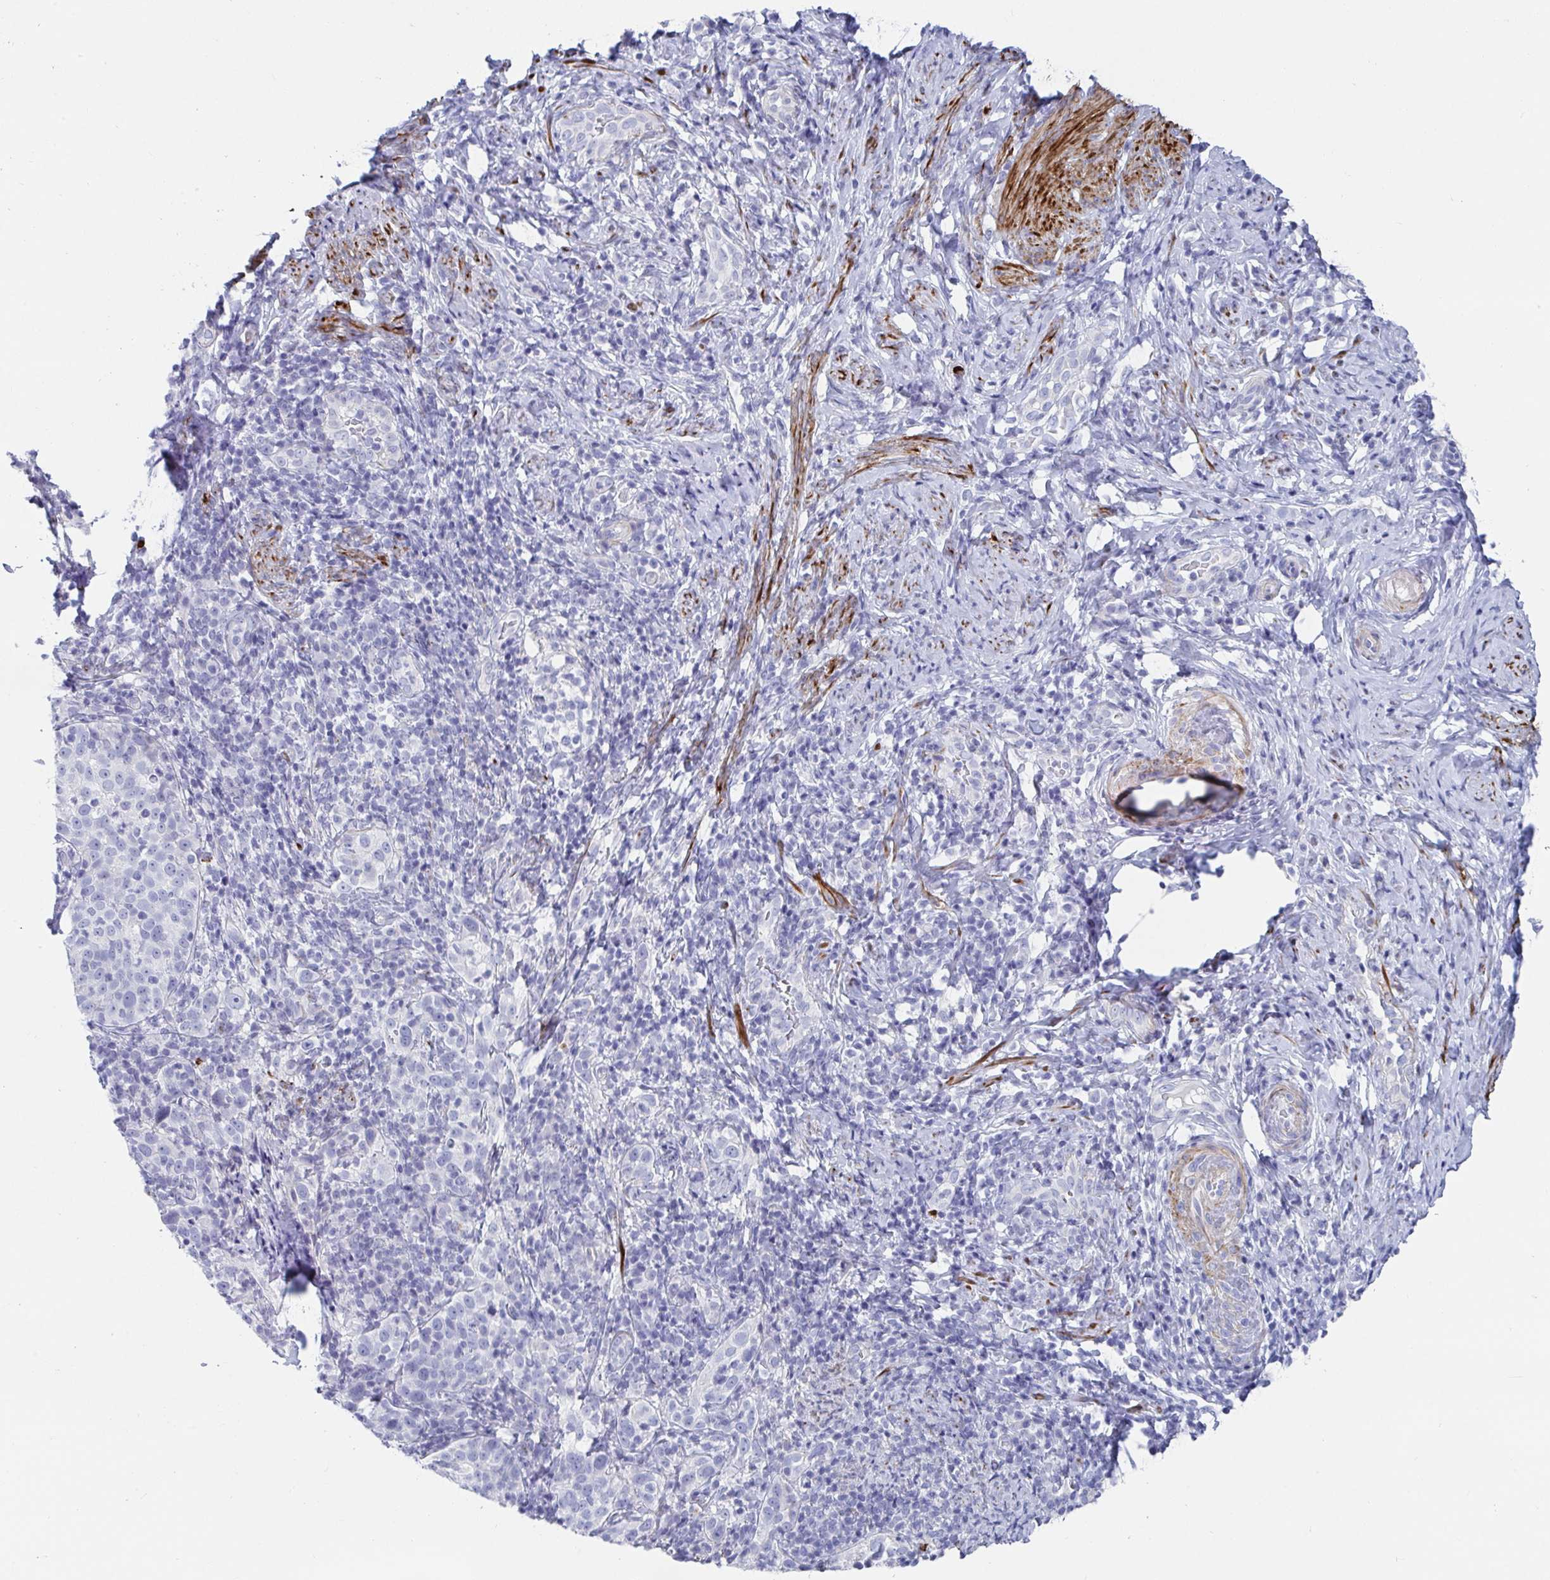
{"staining": {"intensity": "negative", "quantity": "none", "location": "none"}, "tissue": "cervical cancer", "cell_type": "Tumor cells", "image_type": "cancer", "snomed": [{"axis": "morphology", "description": "Squamous cell carcinoma, NOS"}, {"axis": "topography", "description": "Cervix"}], "caption": "High magnification brightfield microscopy of cervical squamous cell carcinoma stained with DAB (brown) and counterstained with hematoxylin (blue): tumor cells show no significant staining. (IHC, brightfield microscopy, high magnification).", "gene": "ZFP82", "patient": {"sex": "female", "age": 75}}